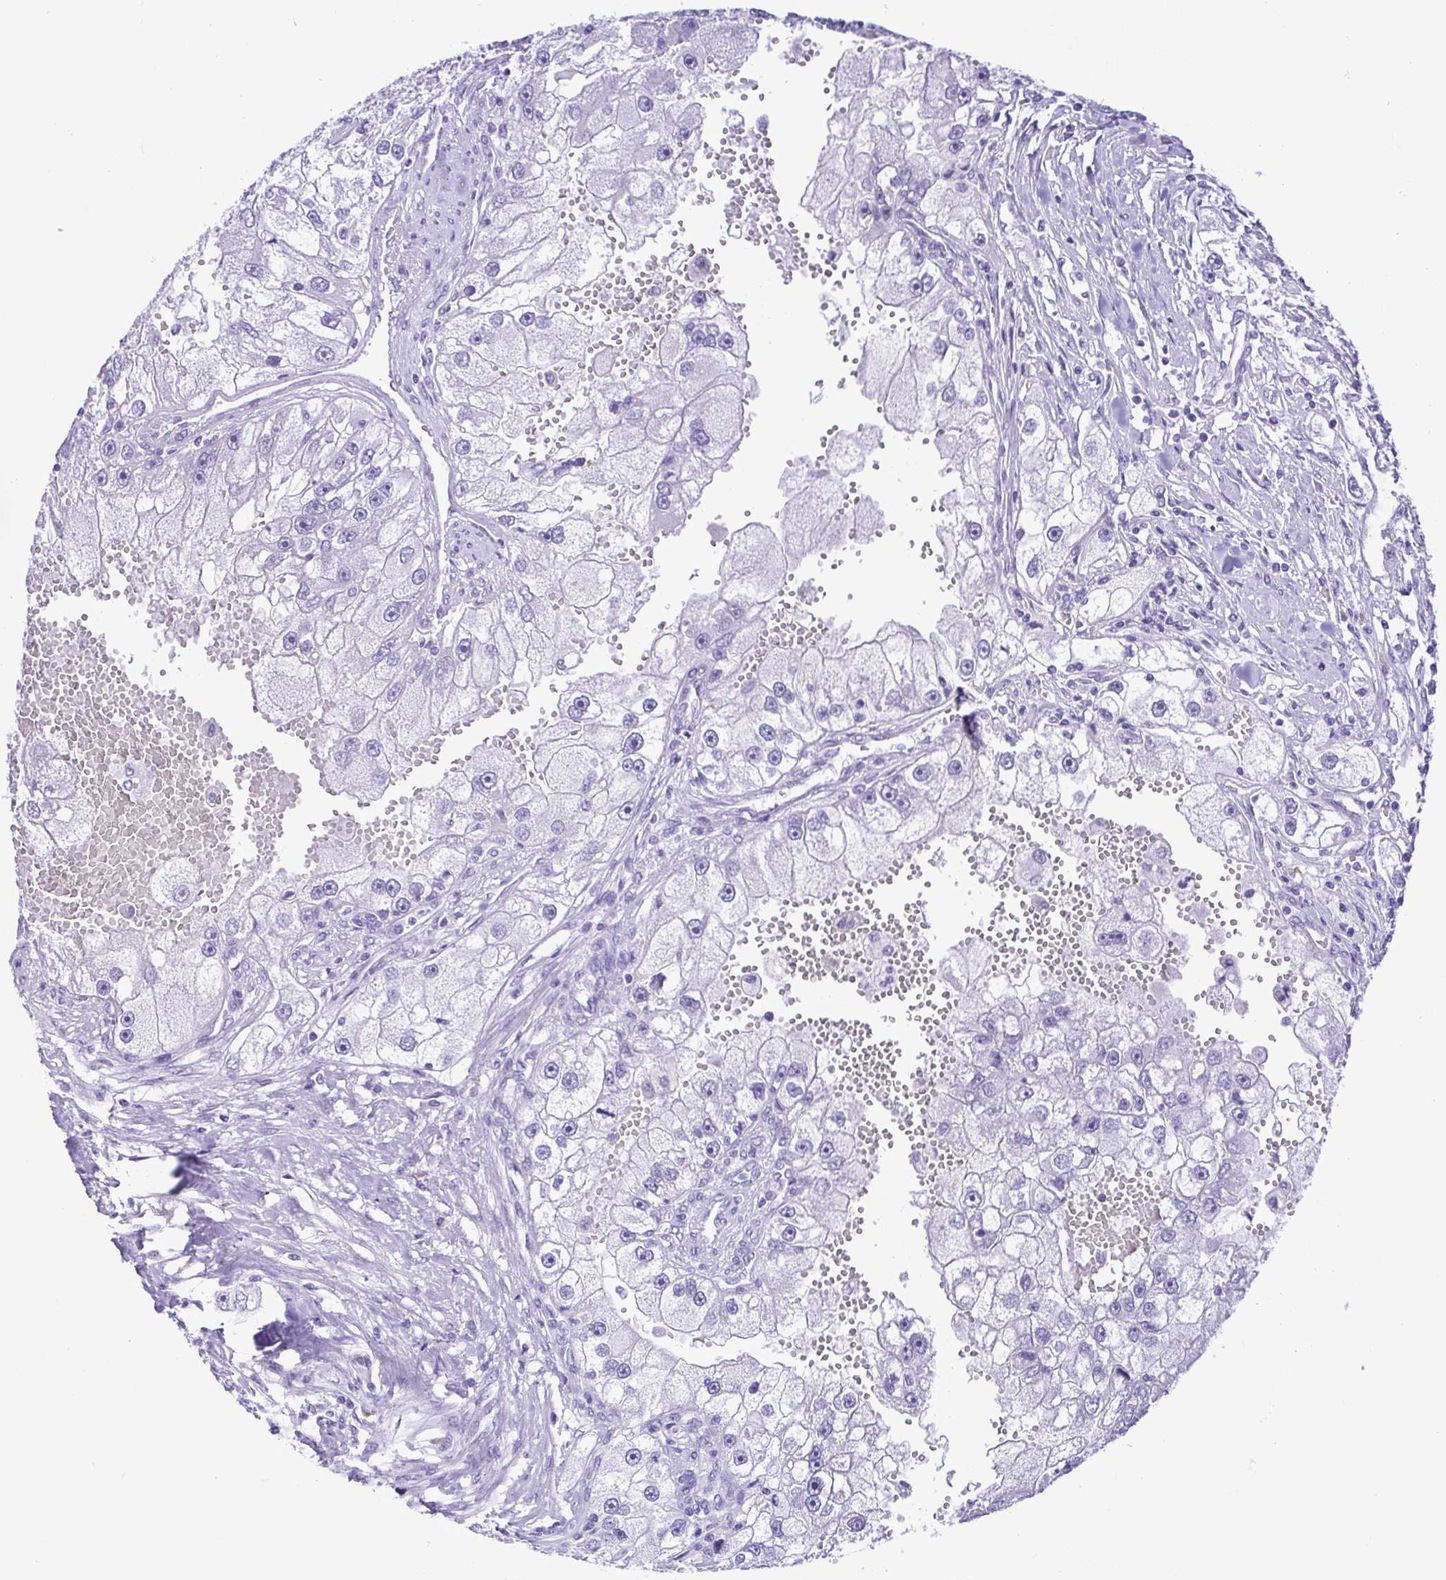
{"staining": {"intensity": "negative", "quantity": "none", "location": "none"}, "tissue": "renal cancer", "cell_type": "Tumor cells", "image_type": "cancer", "snomed": [{"axis": "morphology", "description": "Adenocarcinoma, NOS"}, {"axis": "topography", "description": "Kidney"}], "caption": "There is no significant positivity in tumor cells of renal adenocarcinoma. (DAB (3,3'-diaminobenzidine) IHC visualized using brightfield microscopy, high magnification).", "gene": "PAK3", "patient": {"sex": "male", "age": 63}}